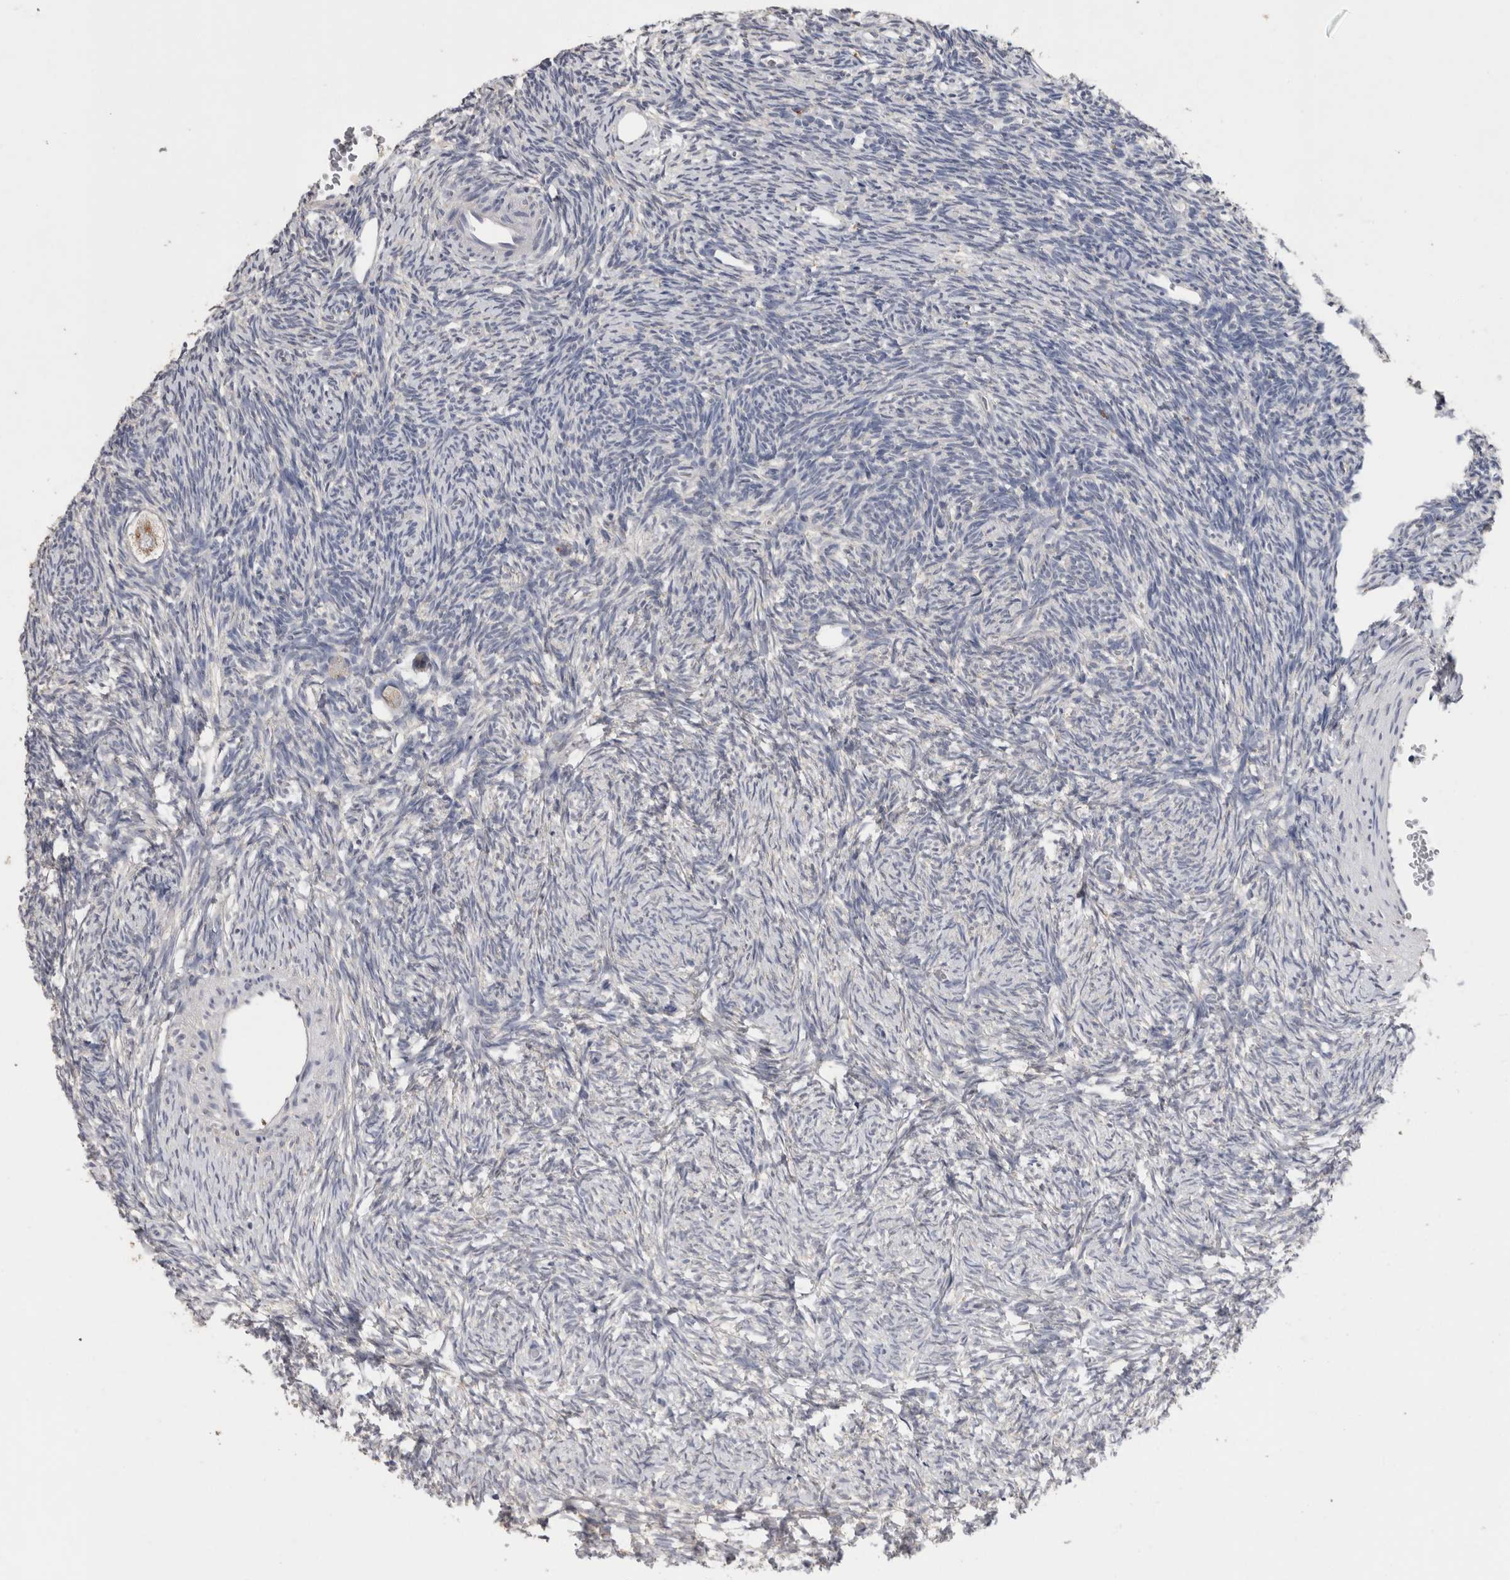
{"staining": {"intensity": "weak", "quantity": ">75%", "location": "cytoplasmic/membranous"}, "tissue": "ovary", "cell_type": "Follicle cells", "image_type": "normal", "snomed": [{"axis": "morphology", "description": "Normal tissue, NOS"}, {"axis": "topography", "description": "Ovary"}], "caption": "About >75% of follicle cells in unremarkable human ovary demonstrate weak cytoplasmic/membranous protein expression as visualized by brown immunohistochemical staining.", "gene": "CNTFR", "patient": {"sex": "female", "age": 34}}